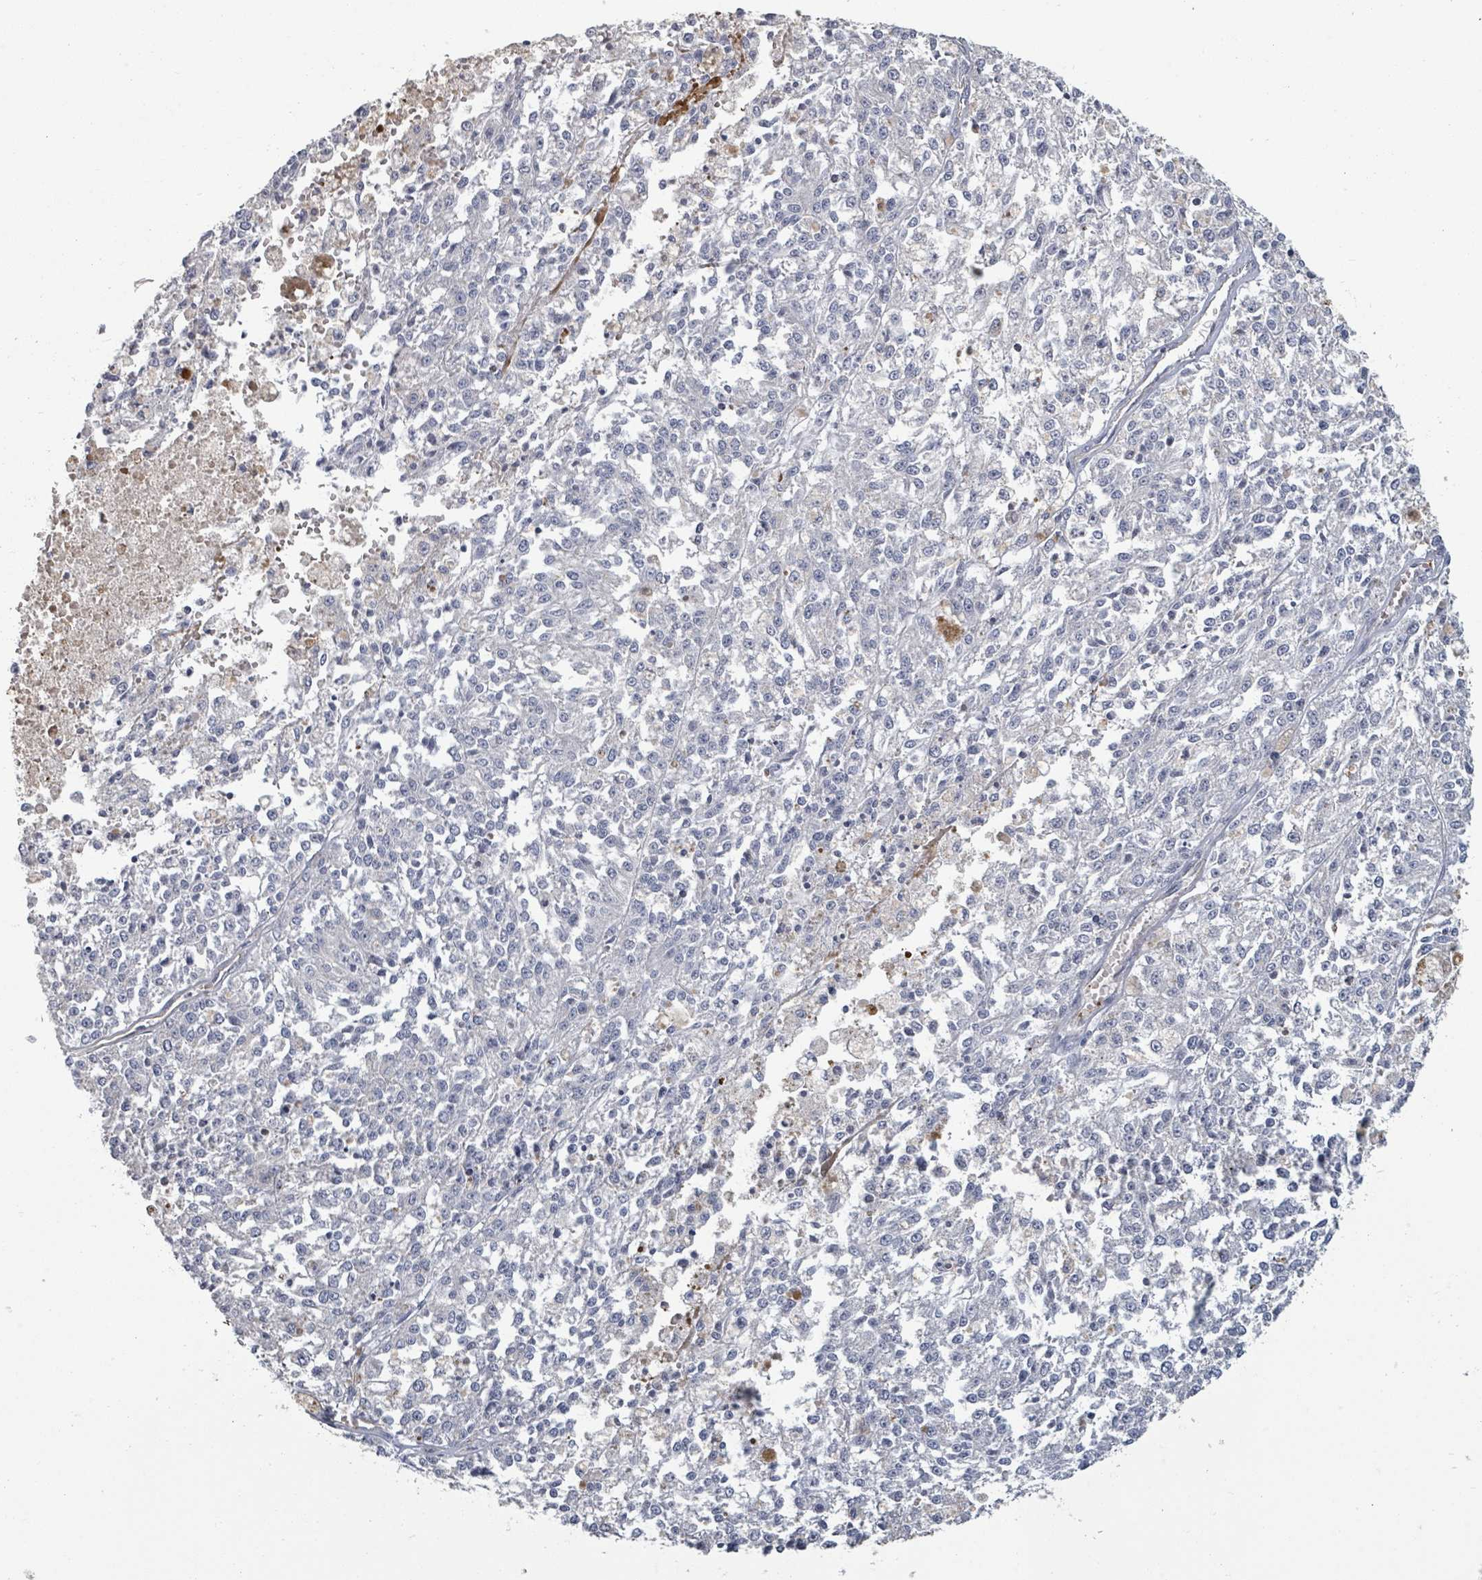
{"staining": {"intensity": "negative", "quantity": "none", "location": "none"}, "tissue": "melanoma", "cell_type": "Tumor cells", "image_type": "cancer", "snomed": [{"axis": "morphology", "description": "Malignant melanoma, NOS"}, {"axis": "topography", "description": "Skin"}], "caption": "Immunohistochemistry micrograph of melanoma stained for a protein (brown), which exhibits no positivity in tumor cells. (DAB immunohistochemistry (IHC) with hematoxylin counter stain).", "gene": "PLAUR", "patient": {"sex": "female", "age": 64}}